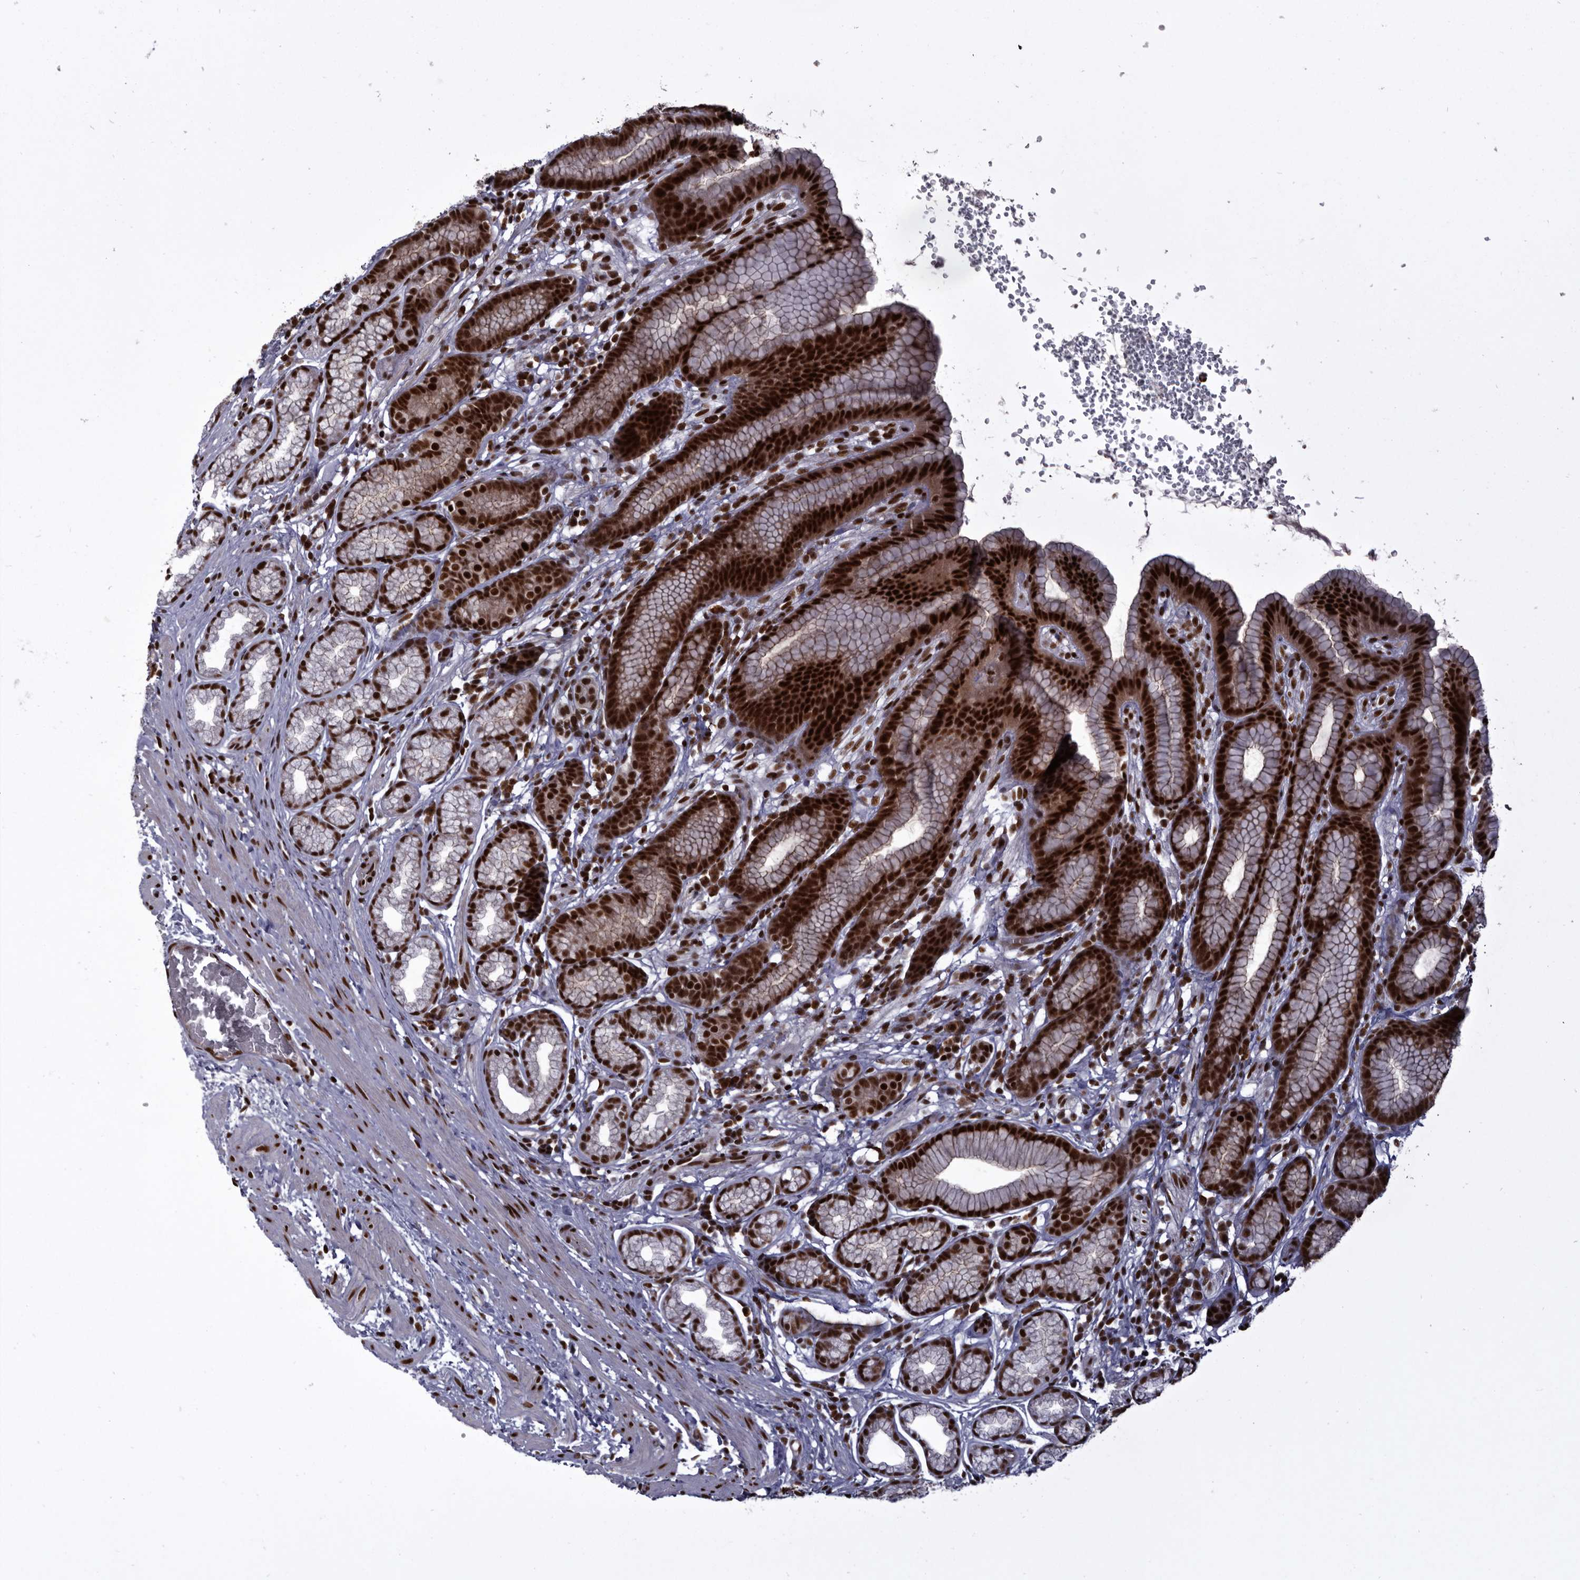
{"staining": {"intensity": "strong", "quantity": ">75%", "location": "nuclear"}, "tissue": "stomach", "cell_type": "Glandular cells", "image_type": "normal", "snomed": [{"axis": "morphology", "description": "Normal tissue, NOS"}, {"axis": "topography", "description": "Stomach"}], "caption": "DAB (3,3'-diaminobenzidine) immunohistochemical staining of unremarkable human stomach shows strong nuclear protein expression in approximately >75% of glandular cells.", "gene": "CHTOP", "patient": {"sex": "male", "age": 42}}